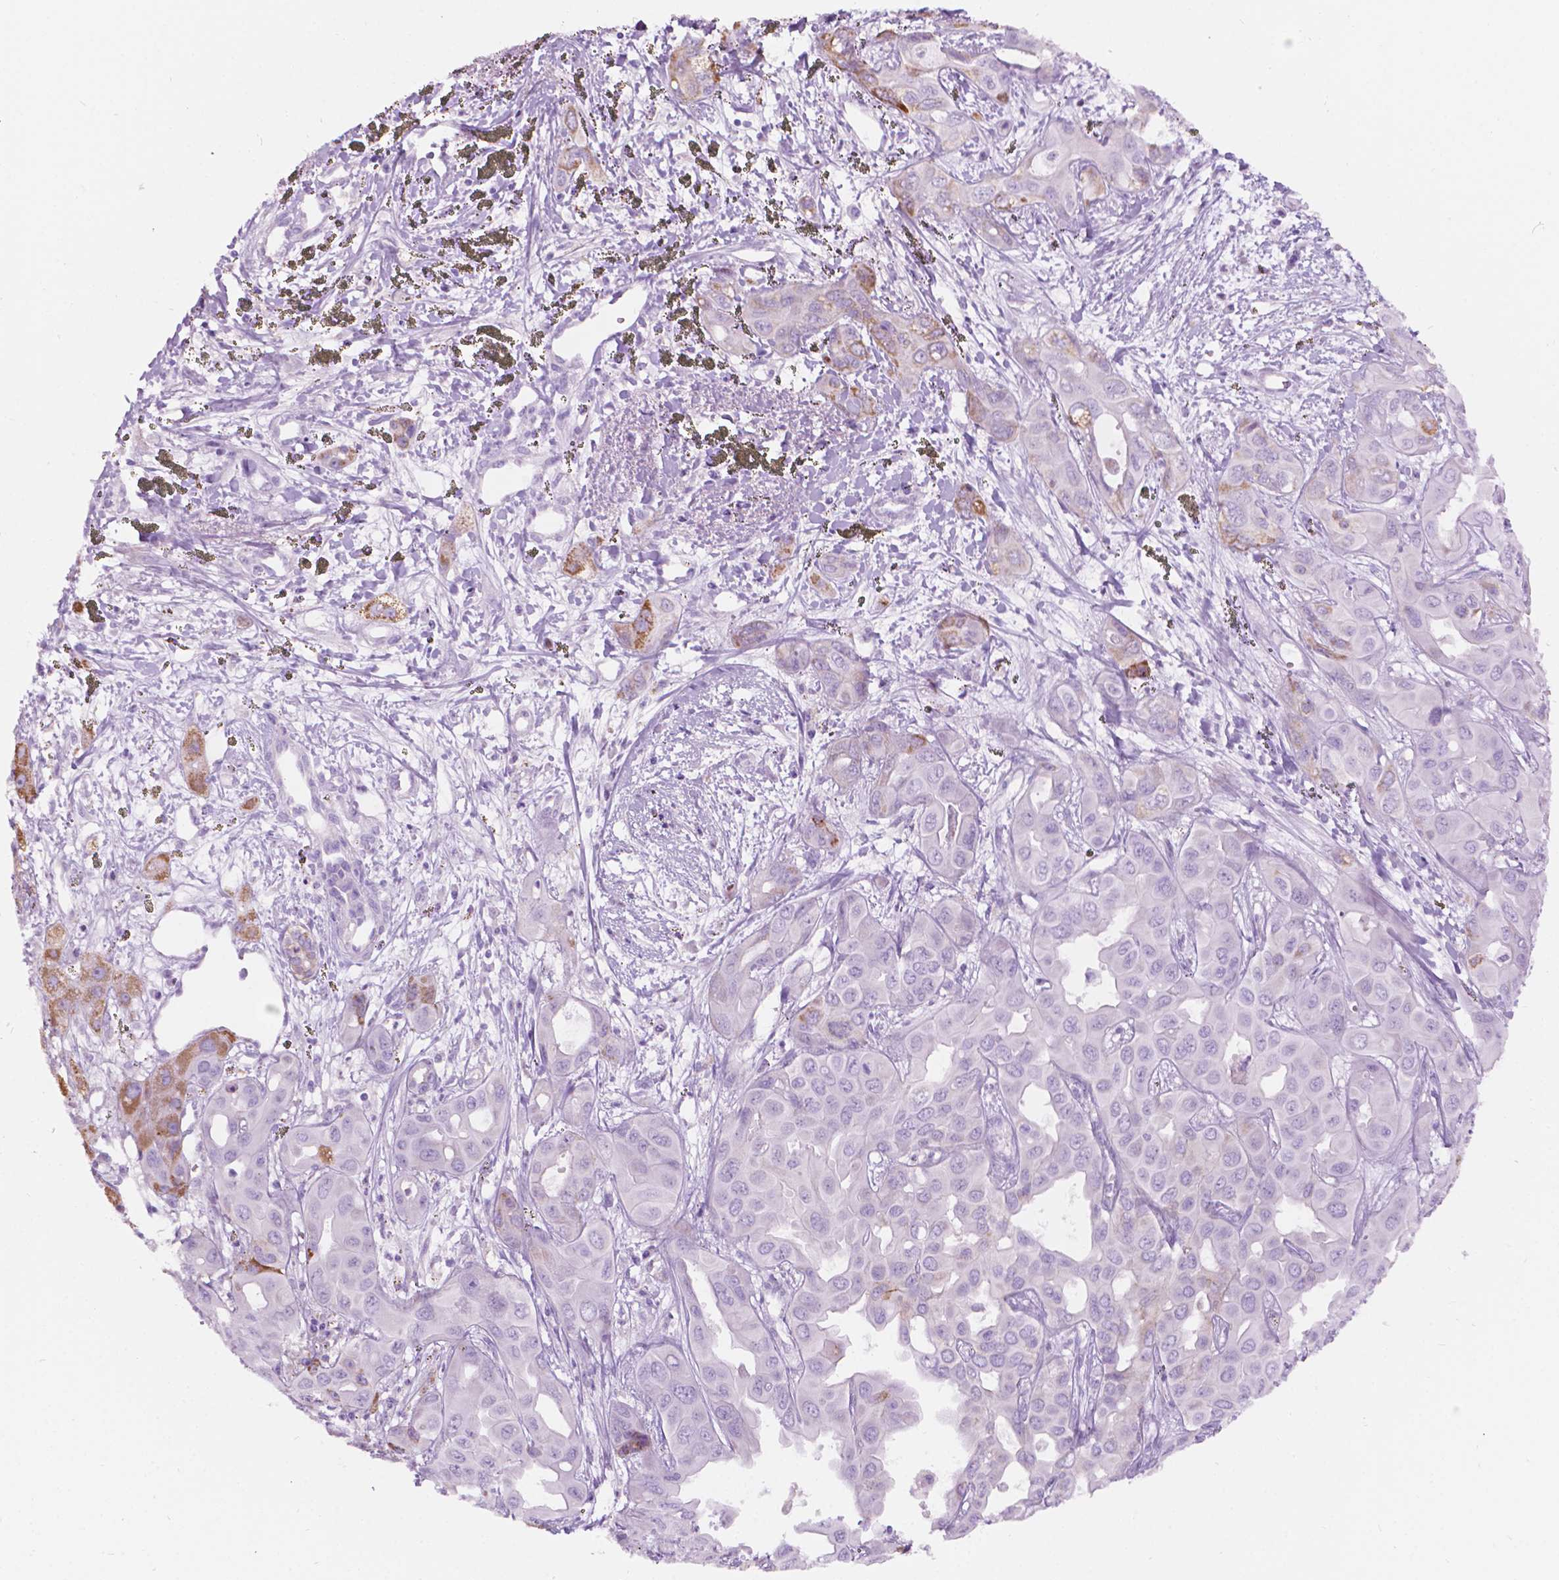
{"staining": {"intensity": "moderate", "quantity": "<25%", "location": "cytoplasmic/membranous"}, "tissue": "liver cancer", "cell_type": "Tumor cells", "image_type": "cancer", "snomed": [{"axis": "morphology", "description": "Cholangiocarcinoma"}, {"axis": "topography", "description": "Liver"}], "caption": "Protein staining shows moderate cytoplasmic/membranous staining in about <25% of tumor cells in cholangiocarcinoma (liver). The staining is performed using DAB brown chromogen to label protein expression. The nuclei are counter-stained blue using hematoxylin.", "gene": "NOS1AP", "patient": {"sex": "female", "age": 60}}